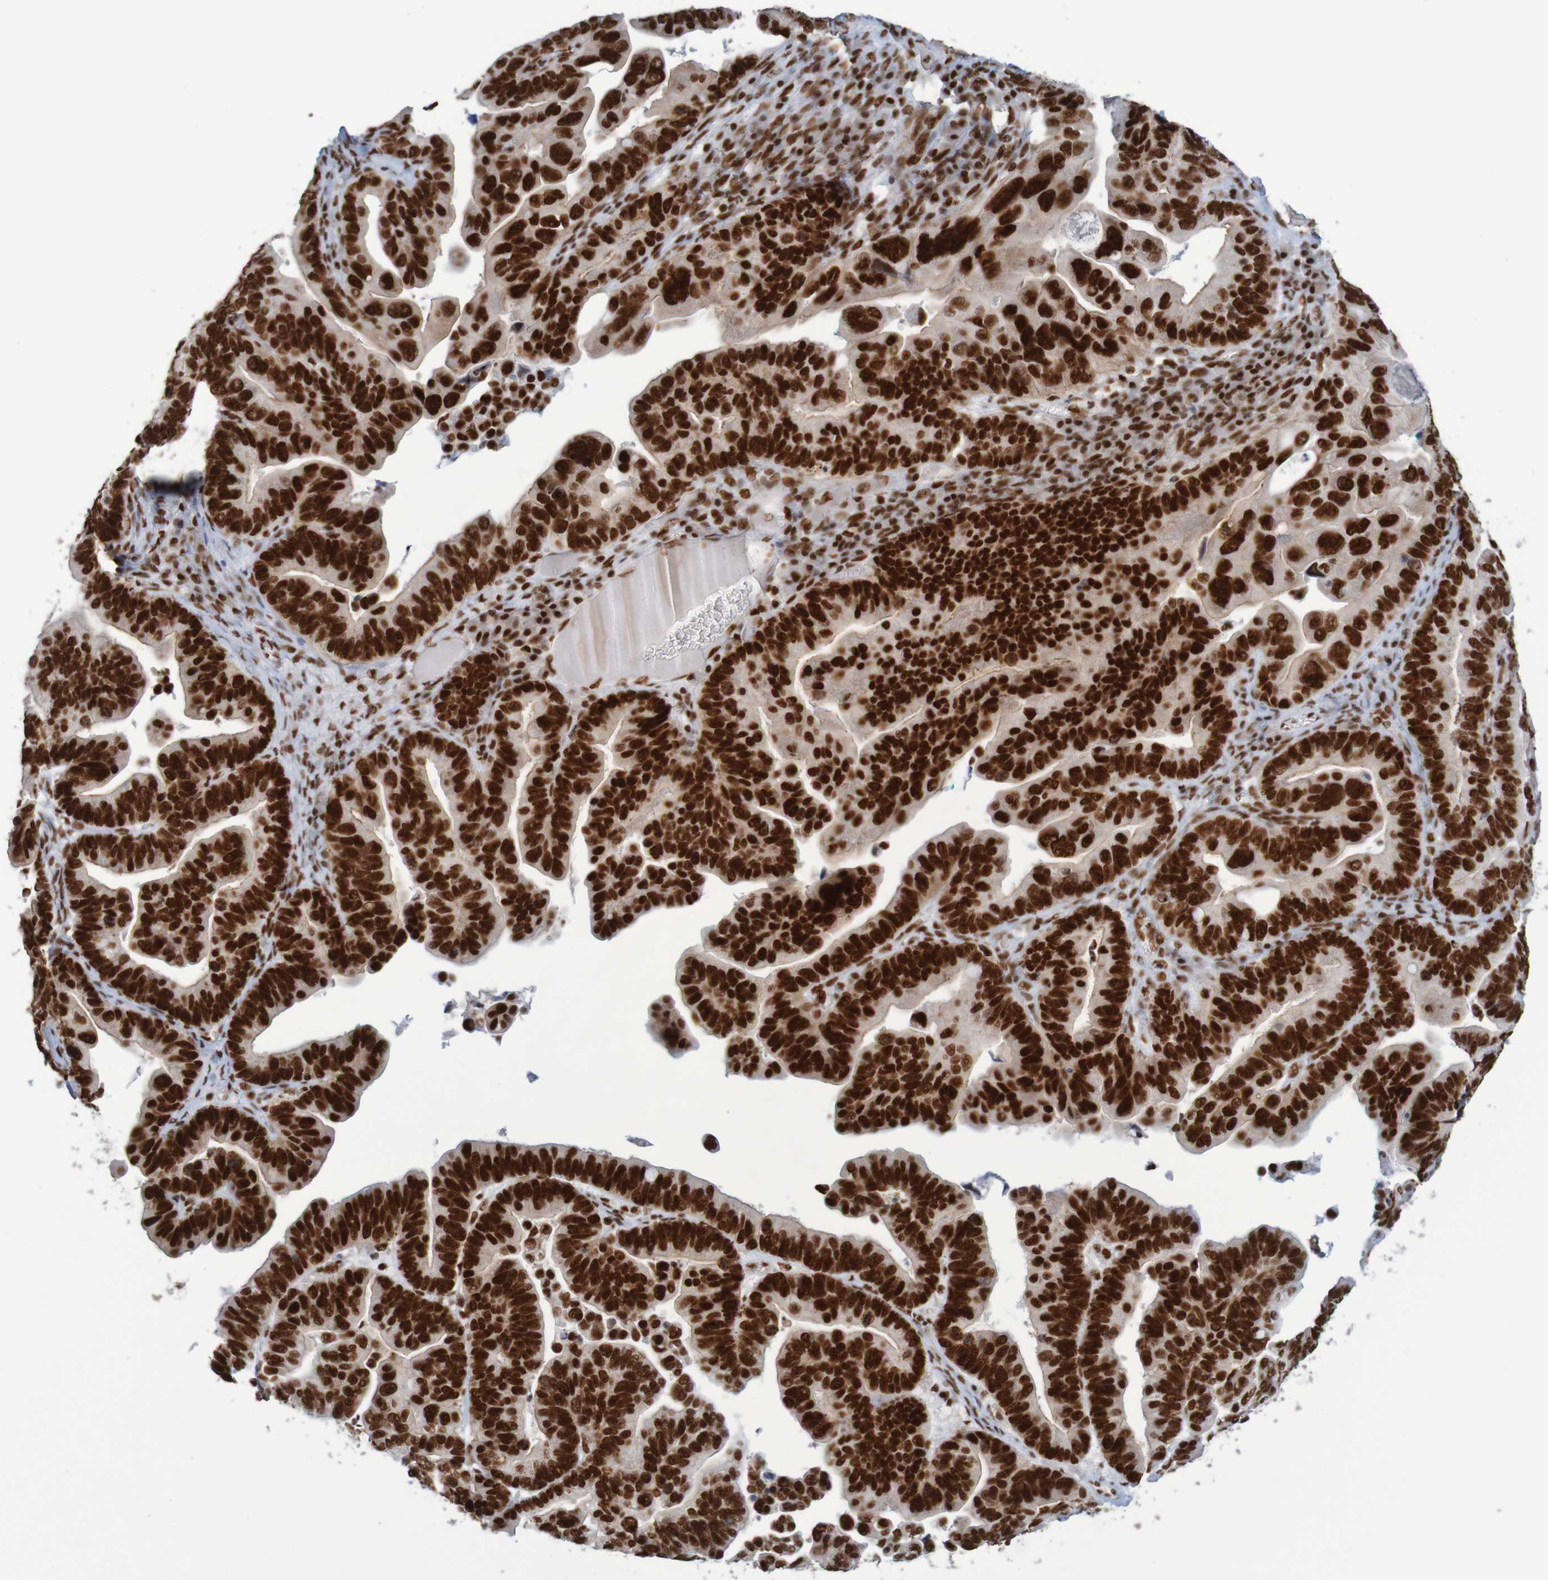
{"staining": {"intensity": "strong", "quantity": ">75%", "location": "nuclear"}, "tissue": "ovarian cancer", "cell_type": "Tumor cells", "image_type": "cancer", "snomed": [{"axis": "morphology", "description": "Cystadenocarcinoma, serous, NOS"}, {"axis": "topography", "description": "Ovary"}], "caption": "A brown stain highlights strong nuclear expression of a protein in serous cystadenocarcinoma (ovarian) tumor cells.", "gene": "THRAP3", "patient": {"sex": "female", "age": 56}}